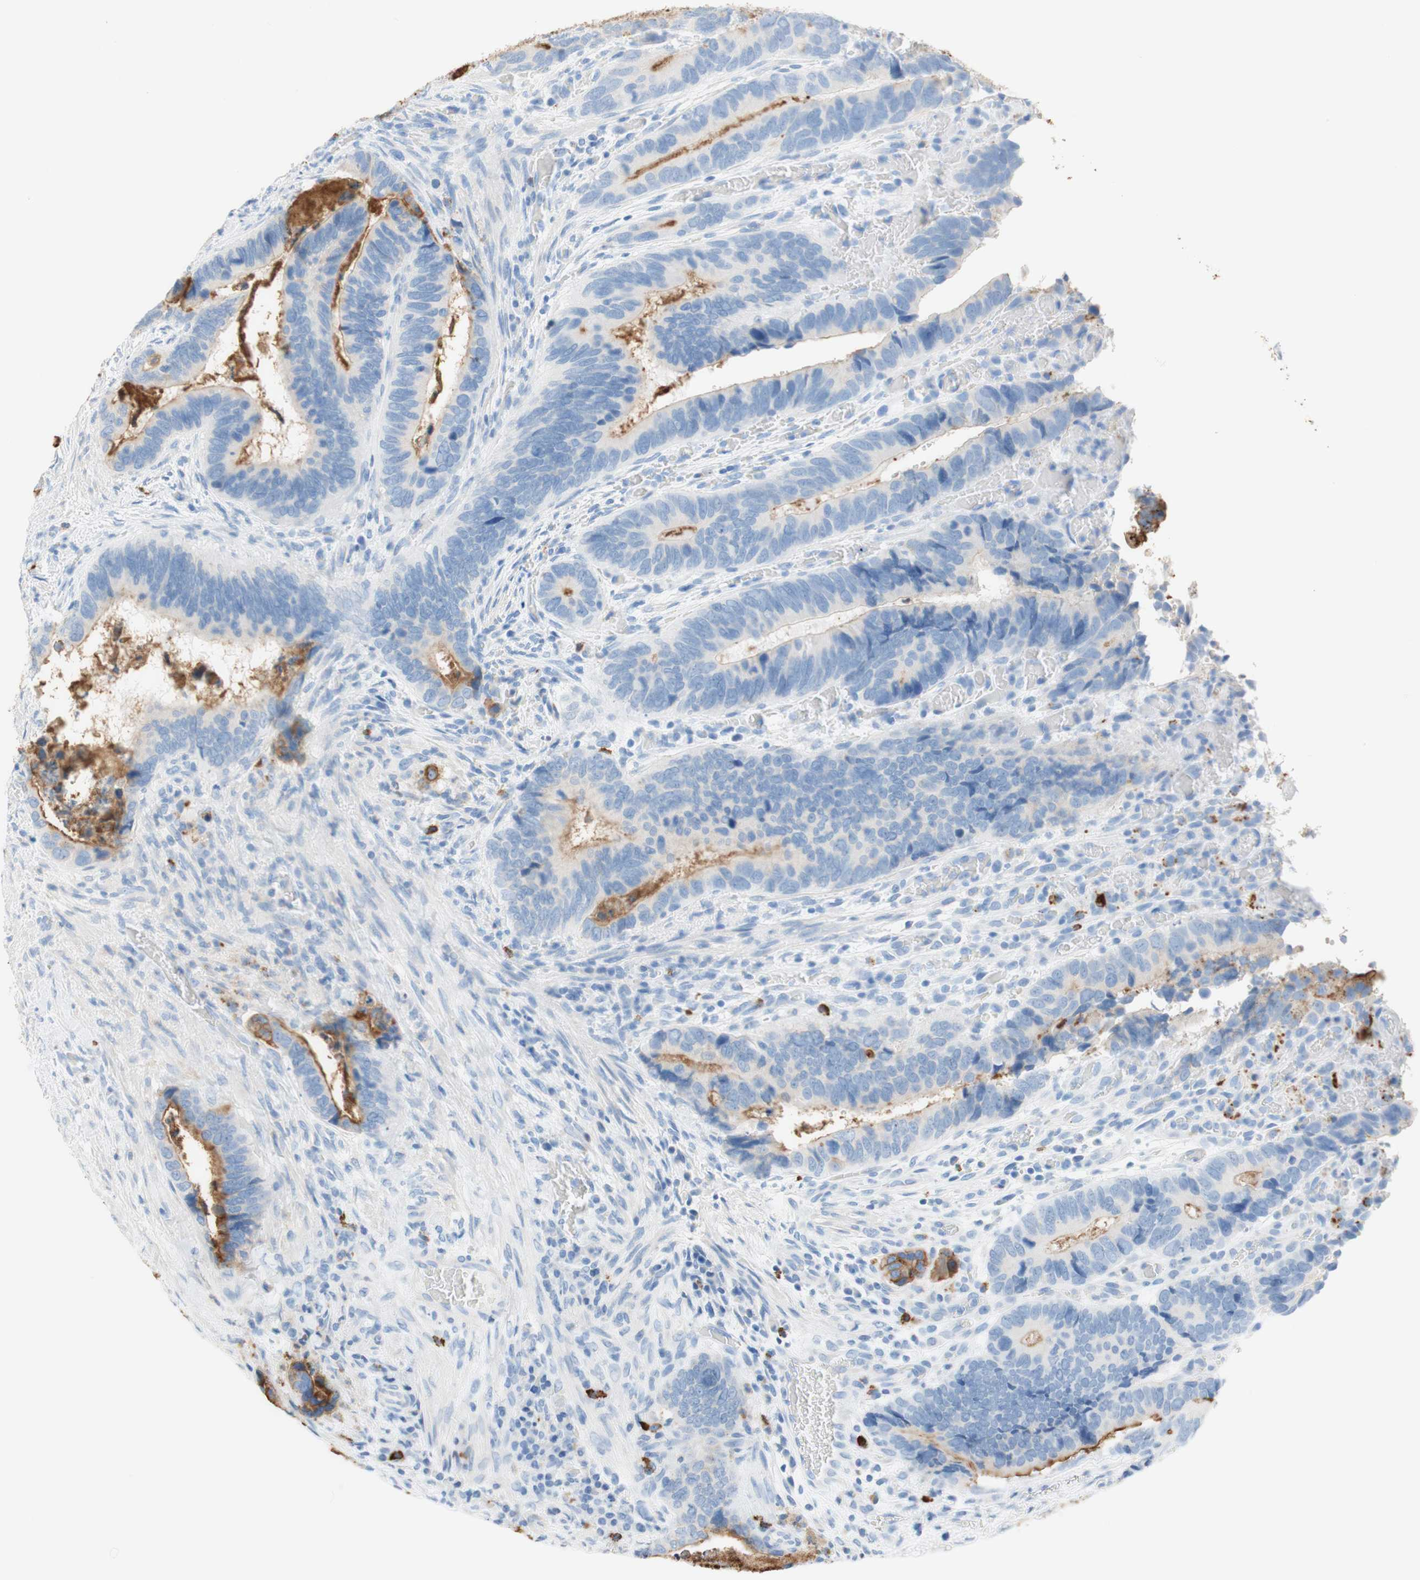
{"staining": {"intensity": "weak", "quantity": "<25%", "location": "cytoplasmic/membranous"}, "tissue": "colorectal cancer", "cell_type": "Tumor cells", "image_type": "cancer", "snomed": [{"axis": "morphology", "description": "Adenocarcinoma, NOS"}, {"axis": "topography", "description": "Colon"}], "caption": "Immunohistochemical staining of human colorectal cancer shows no significant positivity in tumor cells.", "gene": "CEACAM1", "patient": {"sex": "male", "age": 72}}